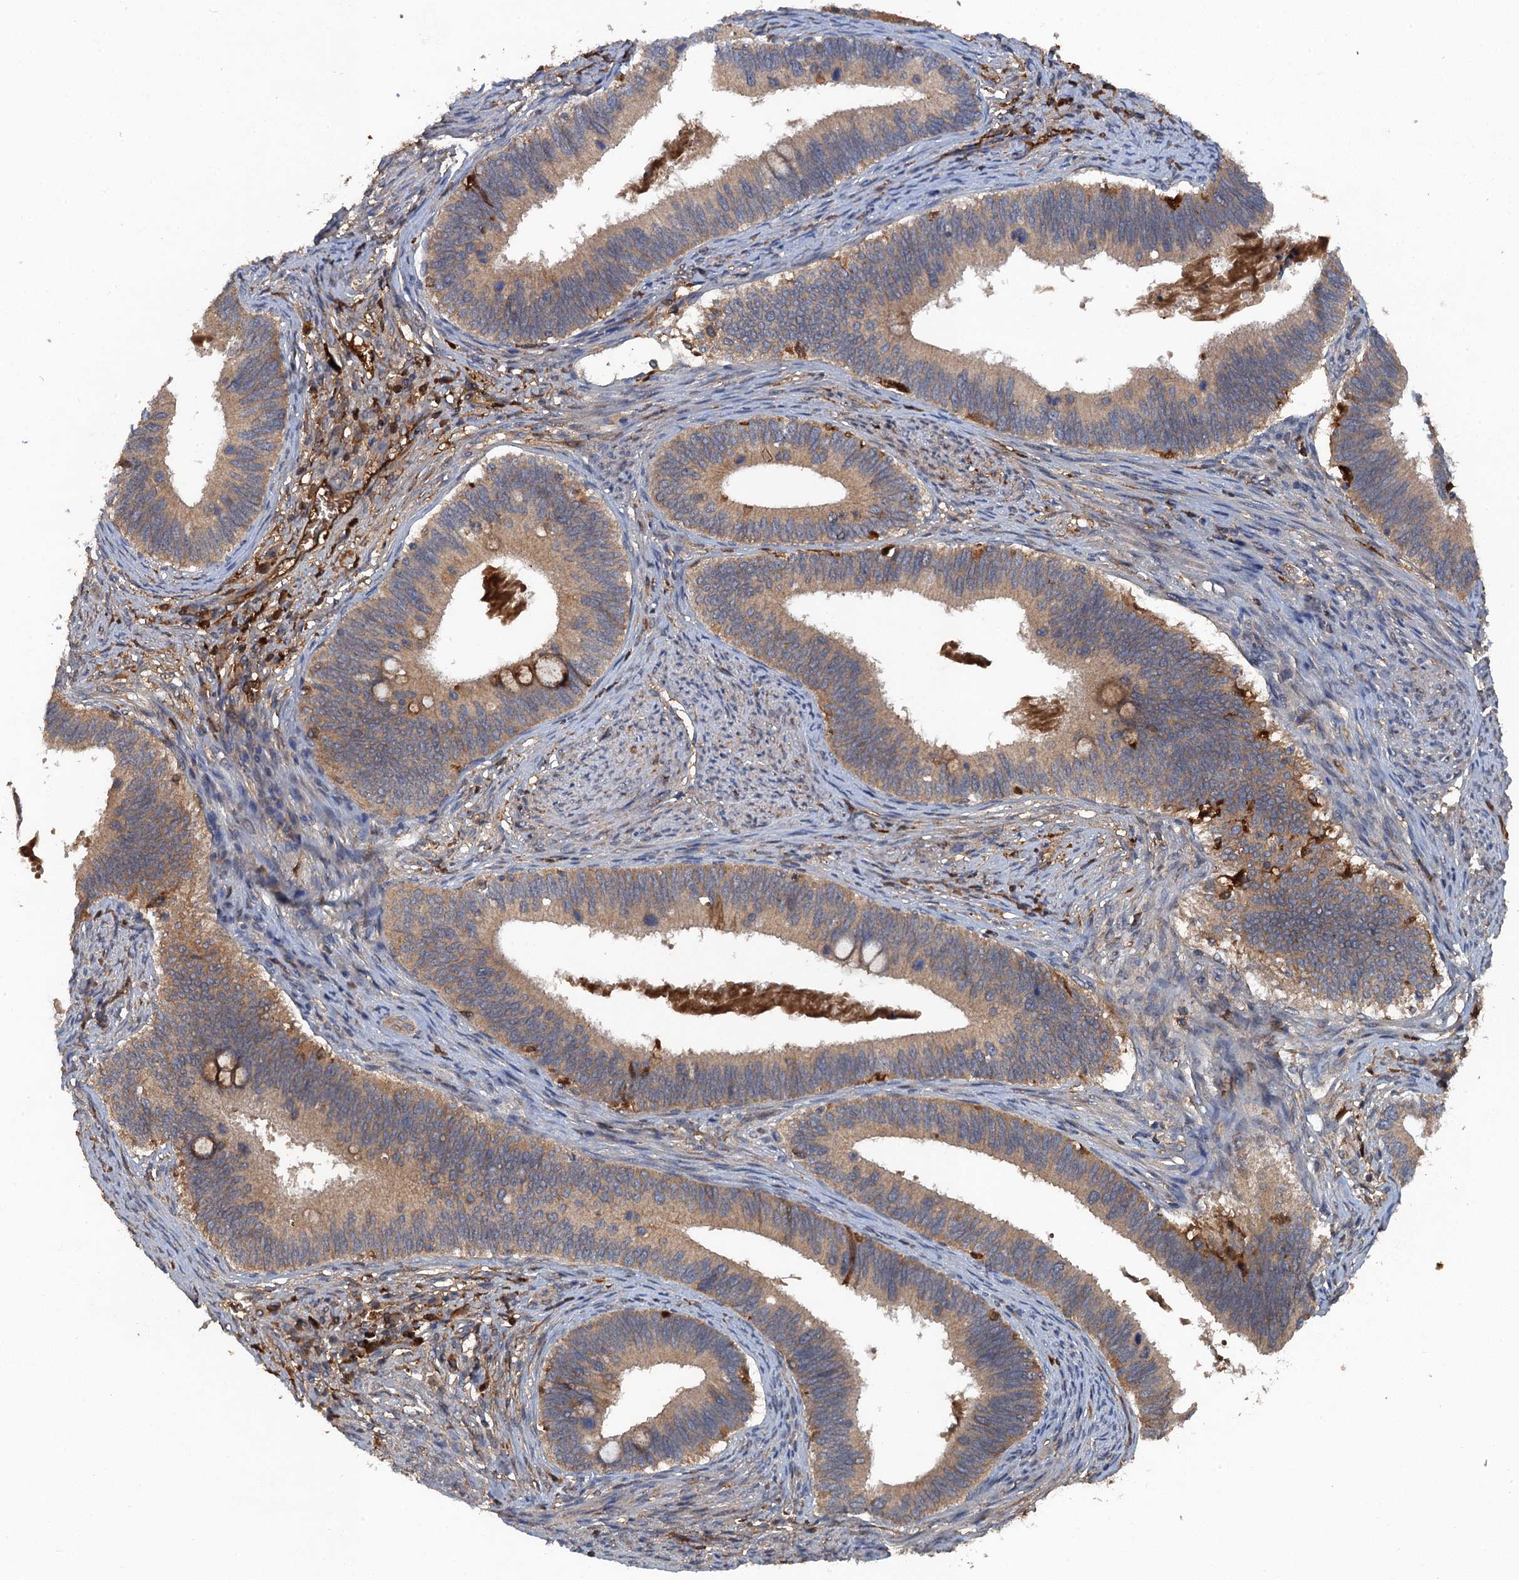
{"staining": {"intensity": "weak", "quantity": "25%-75%", "location": "cytoplasmic/membranous"}, "tissue": "cervical cancer", "cell_type": "Tumor cells", "image_type": "cancer", "snomed": [{"axis": "morphology", "description": "Adenocarcinoma, NOS"}, {"axis": "topography", "description": "Cervix"}], "caption": "This is a photomicrograph of IHC staining of cervical cancer (adenocarcinoma), which shows weak staining in the cytoplasmic/membranous of tumor cells.", "gene": "HAPLN3", "patient": {"sex": "female", "age": 42}}